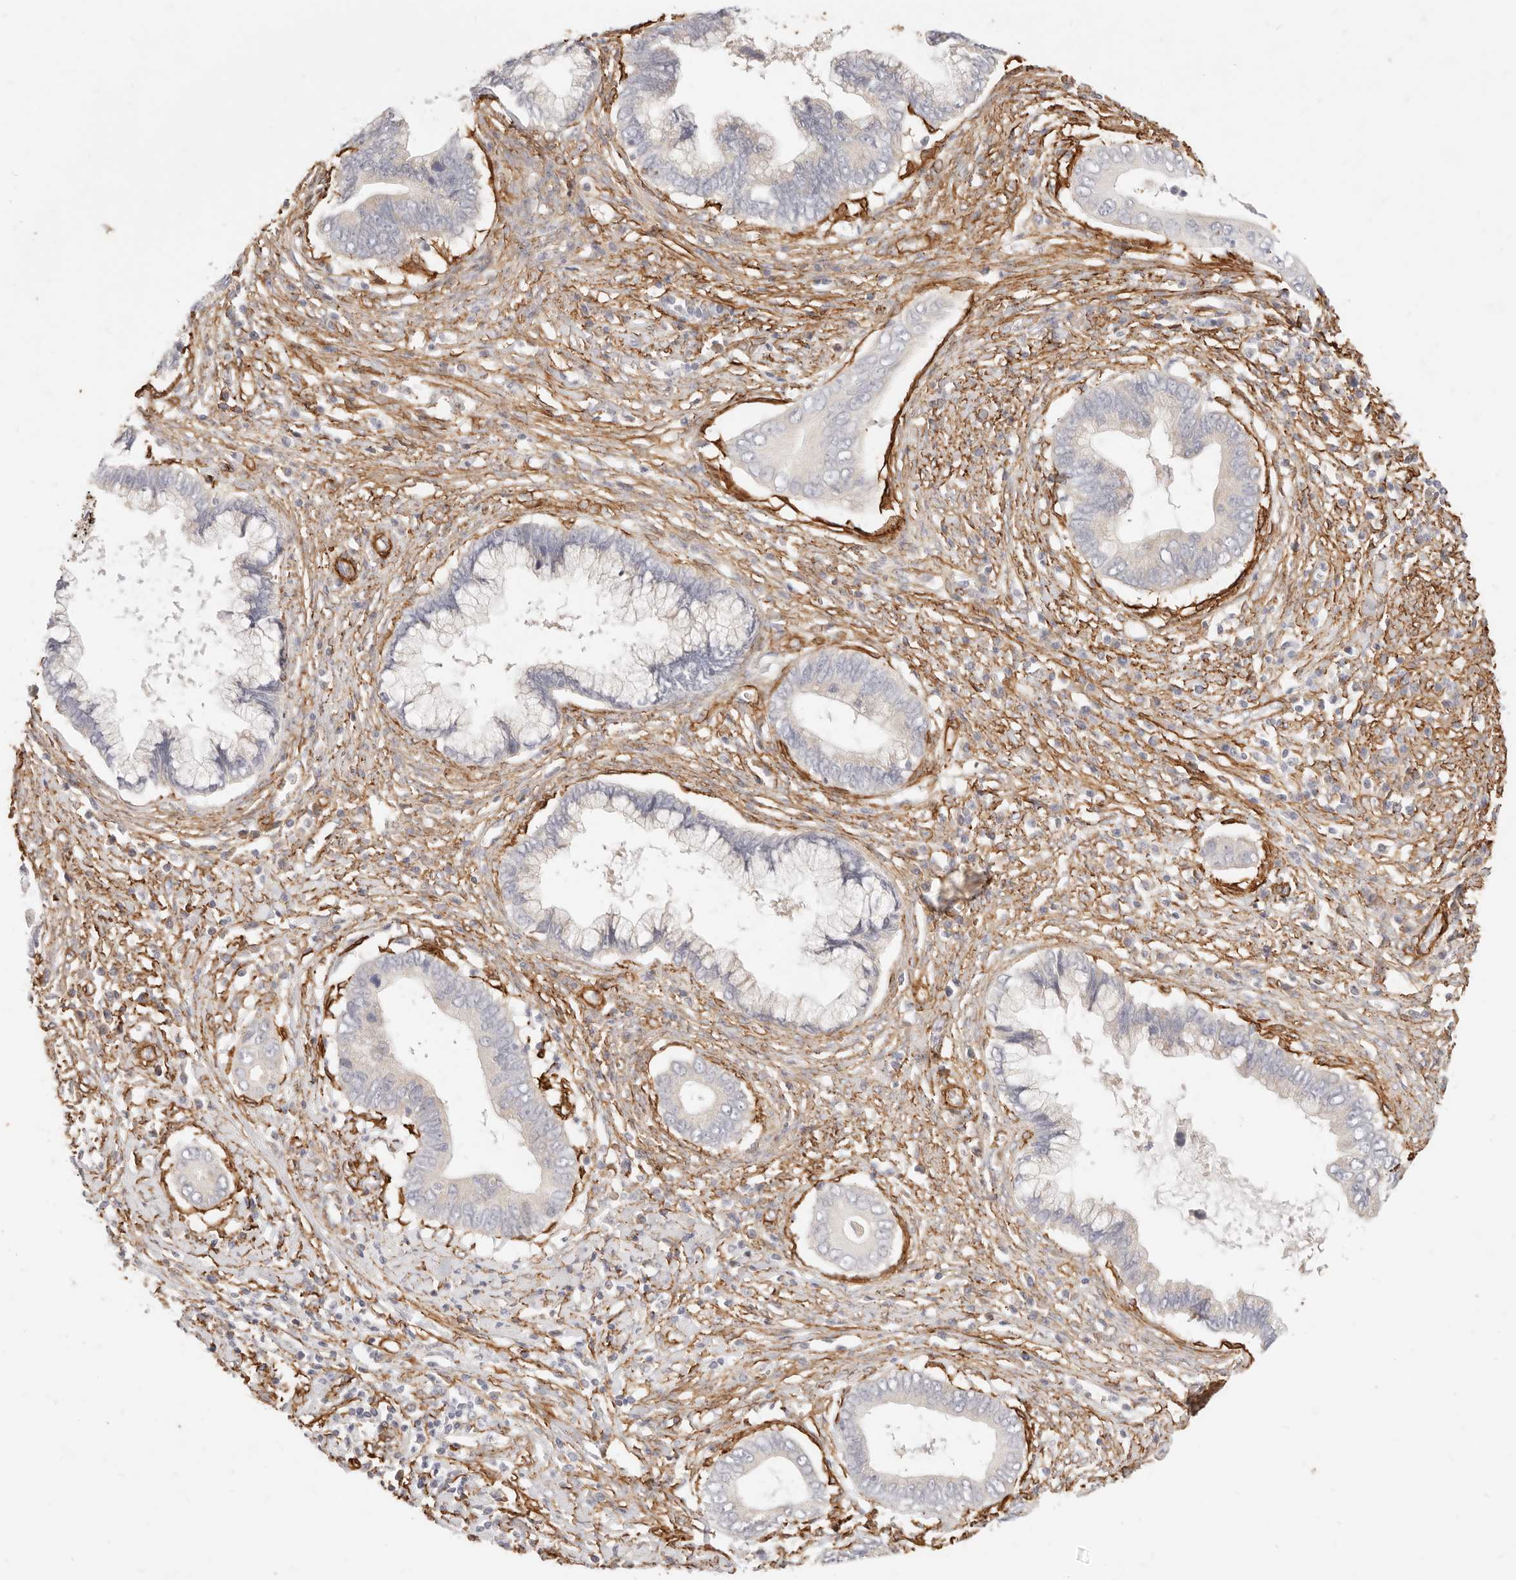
{"staining": {"intensity": "negative", "quantity": "none", "location": "none"}, "tissue": "cervical cancer", "cell_type": "Tumor cells", "image_type": "cancer", "snomed": [{"axis": "morphology", "description": "Adenocarcinoma, NOS"}, {"axis": "topography", "description": "Cervix"}], "caption": "Immunohistochemical staining of cervical cancer (adenocarcinoma) reveals no significant positivity in tumor cells. The staining is performed using DAB brown chromogen with nuclei counter-stained in using hematoxylin.", "gene": "TMTC2", "patient": {"sex": "female", "age": 44}}